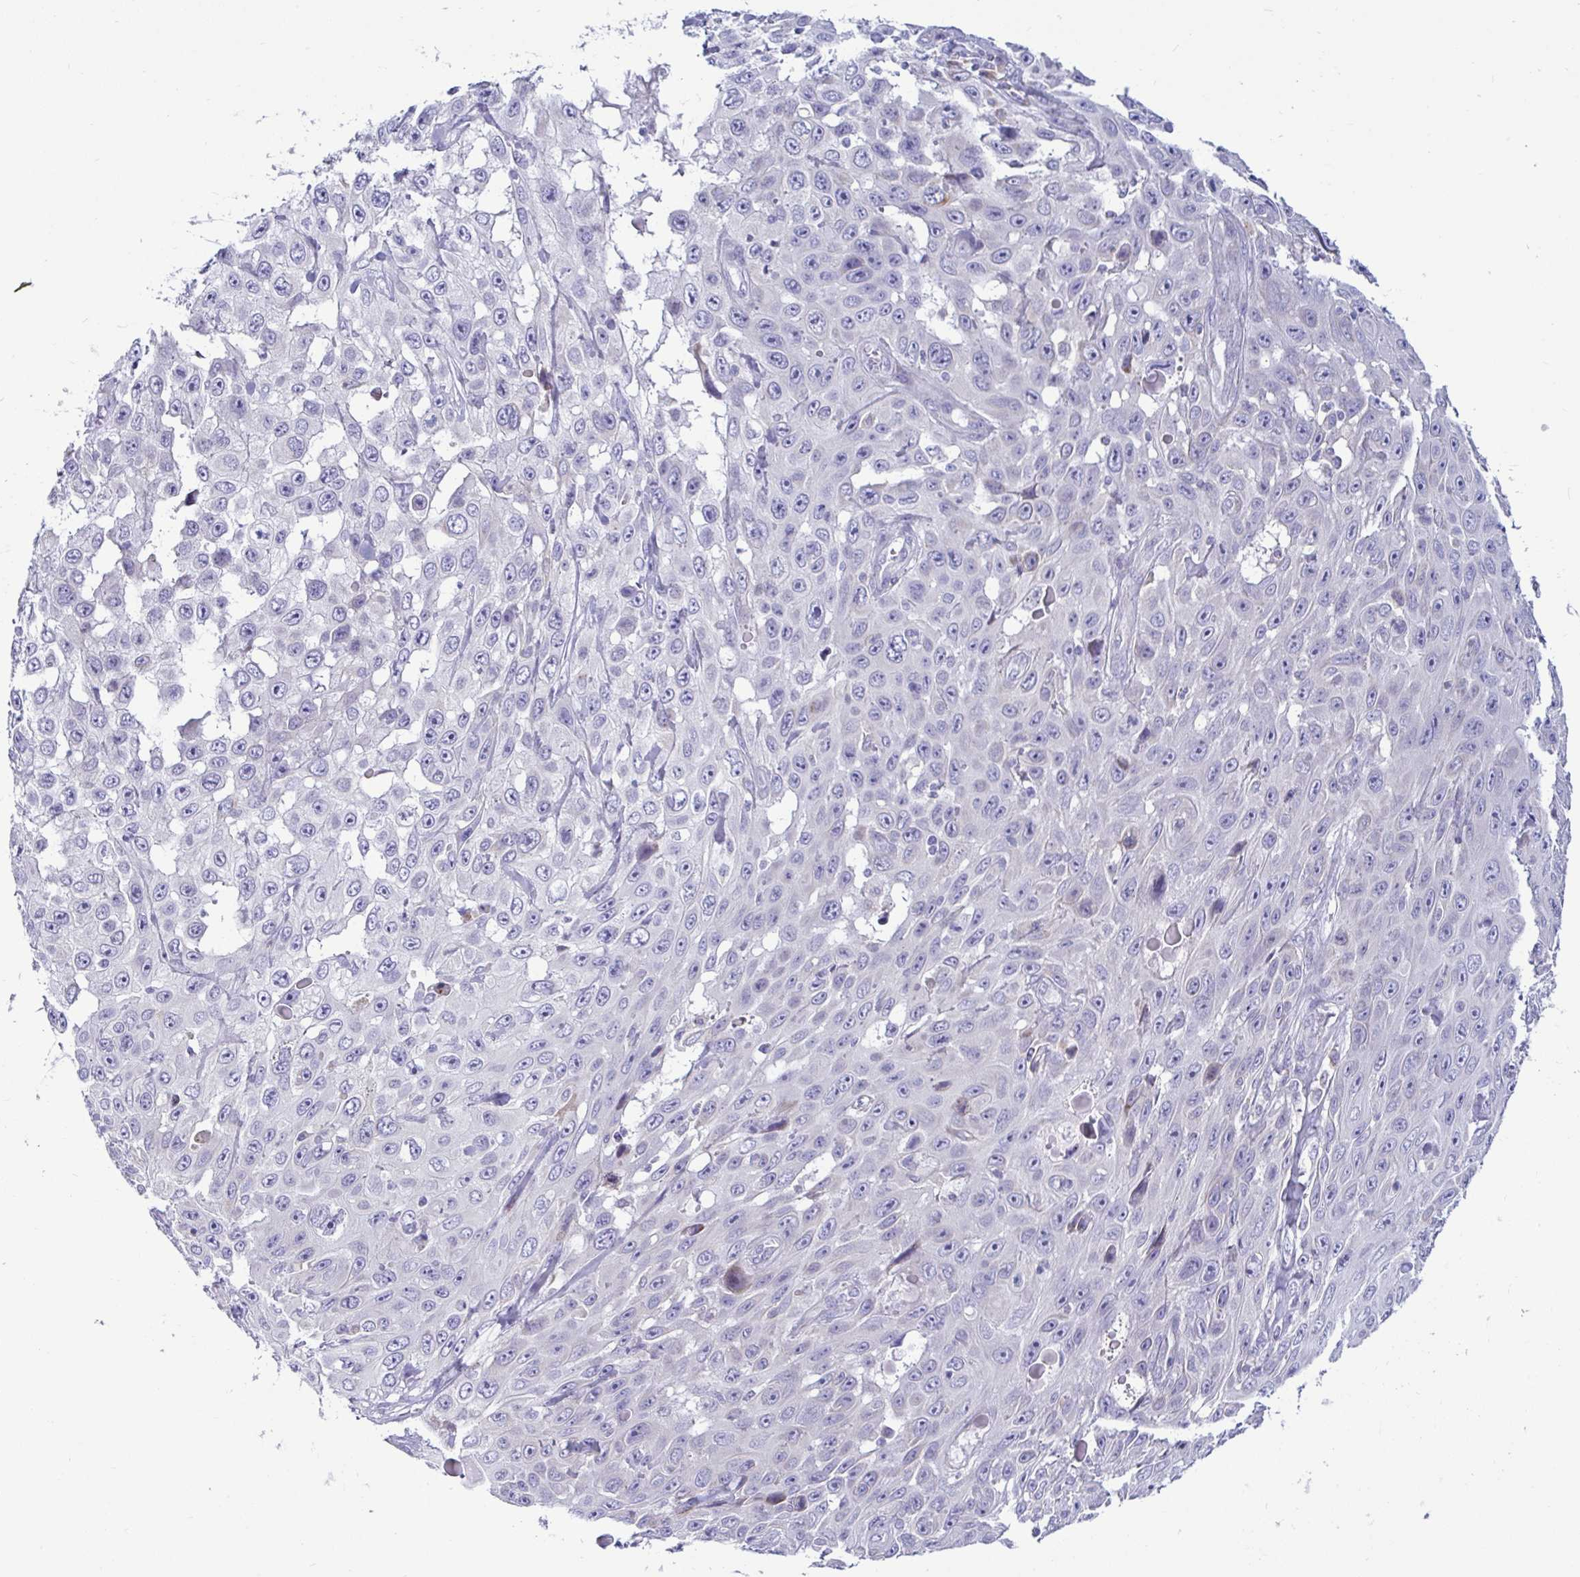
{"staining": {"intensity": "negative", "quantity": "none", "location": "none"}, "tissue": "skin cancer", "cell_type": "Tumor cells", "image_type": "cancer", "snomed": [{"axis": "morphology", "description": "Squamous cell carcinoma, NOS"}, {"axis": "topography", "description": "Skin"}], "caption": "IHC of human squamous cell carcinoma (skin) exhibits no expression in tumor cells.", "gene": "TFPI2", "patient": {"sex": "male", "age": 82}}